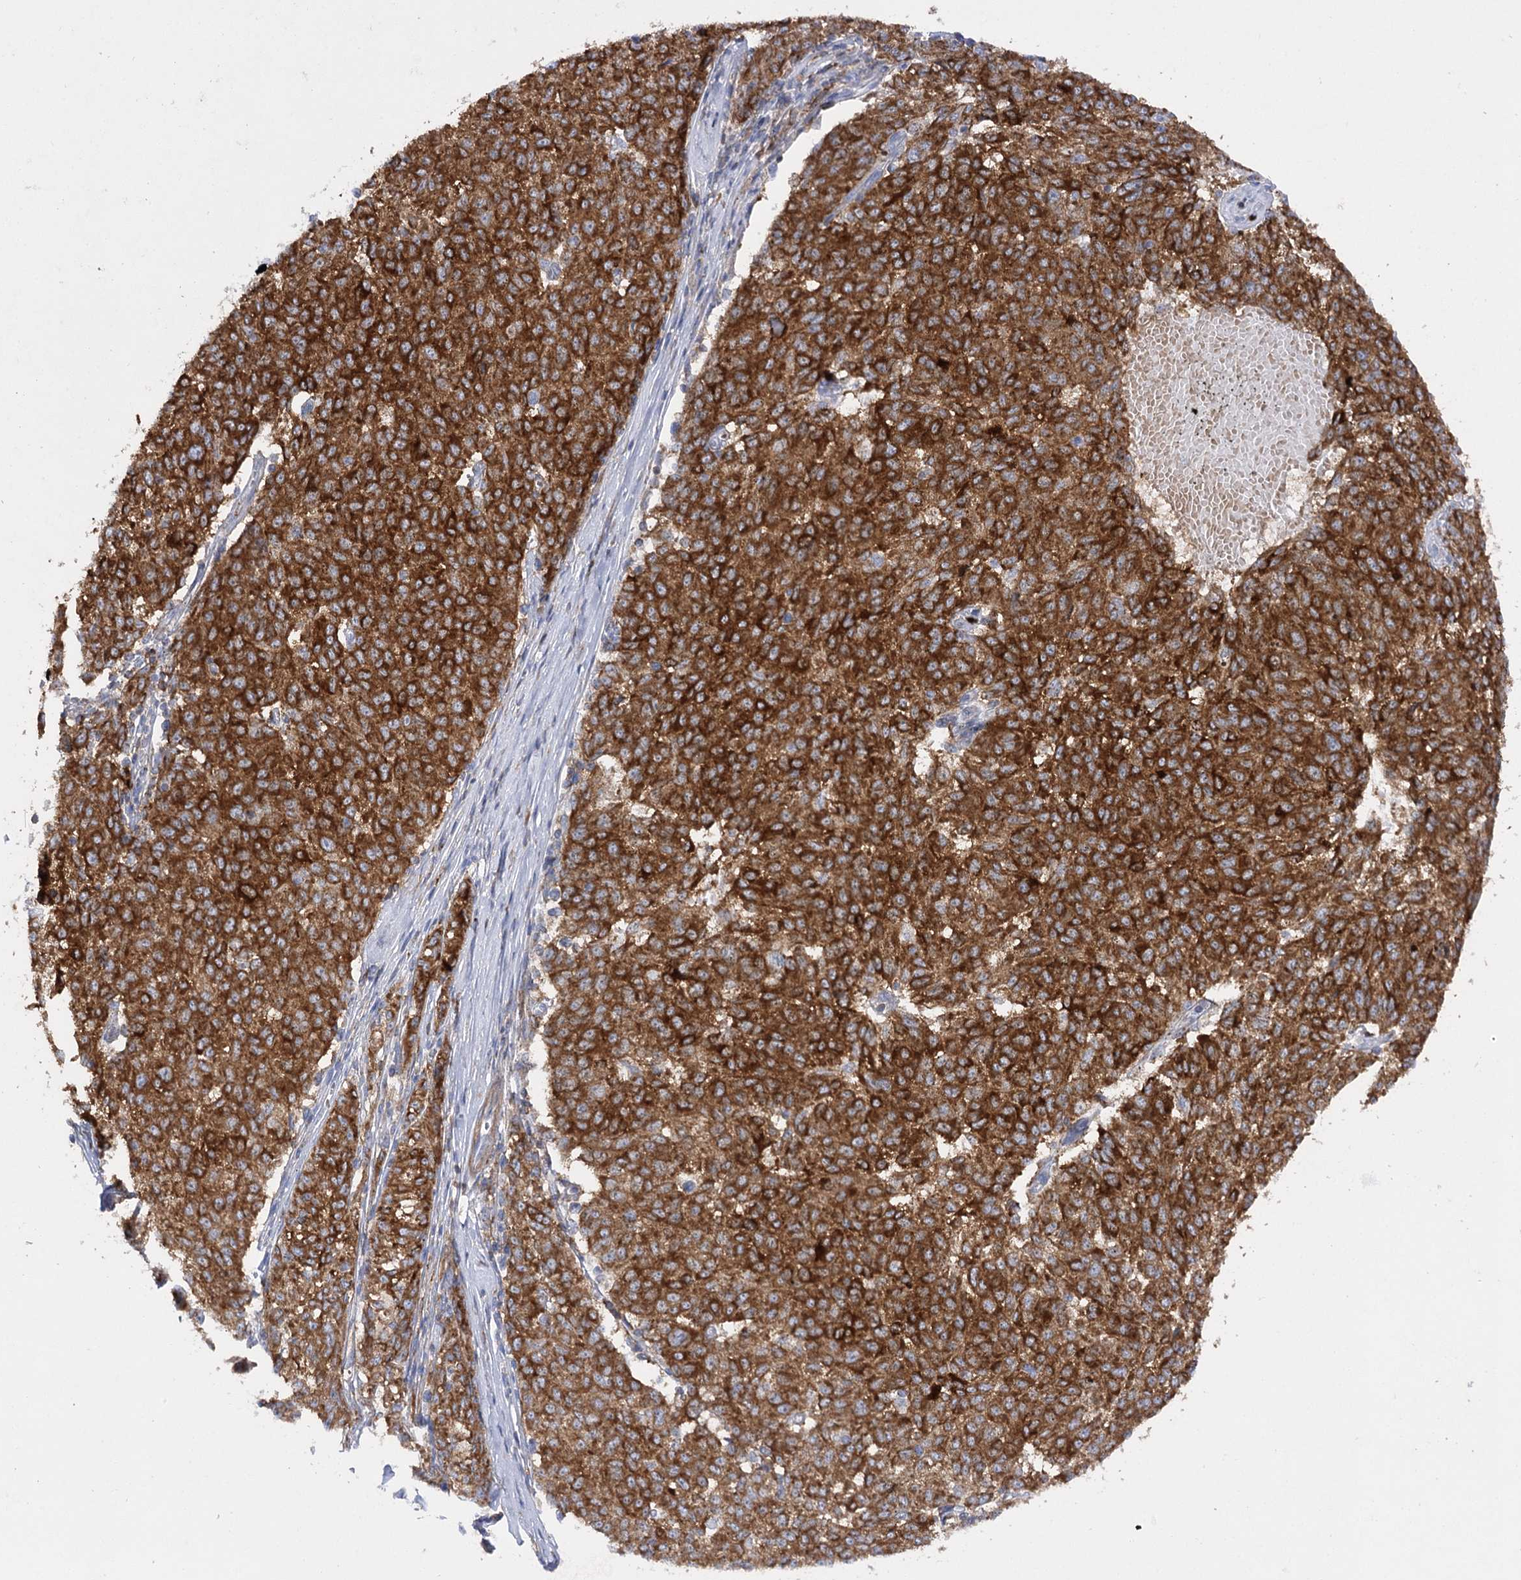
{"staining": {"intensity": "strong", "quantity": ">75%", "location": "cytoplasmic/membranous"}, "tissue": "melanoma", "cell_type": "Tumor cells", "image_type": "cancer", "snomed": [{"axis": "morphology", "description": "Malignant melanoma, NOS"}, {"axis": "topography", "description": "Skin"}], "caption": "Tumor cells show strong cytoplasmic/membranous expression in about >75% of cells in malignant melanoma. (brown staining indicates protein expression, while blue staining denotes nuclei).", "gene": "COX15", "patient": {"sex": "female", "age": 72}}